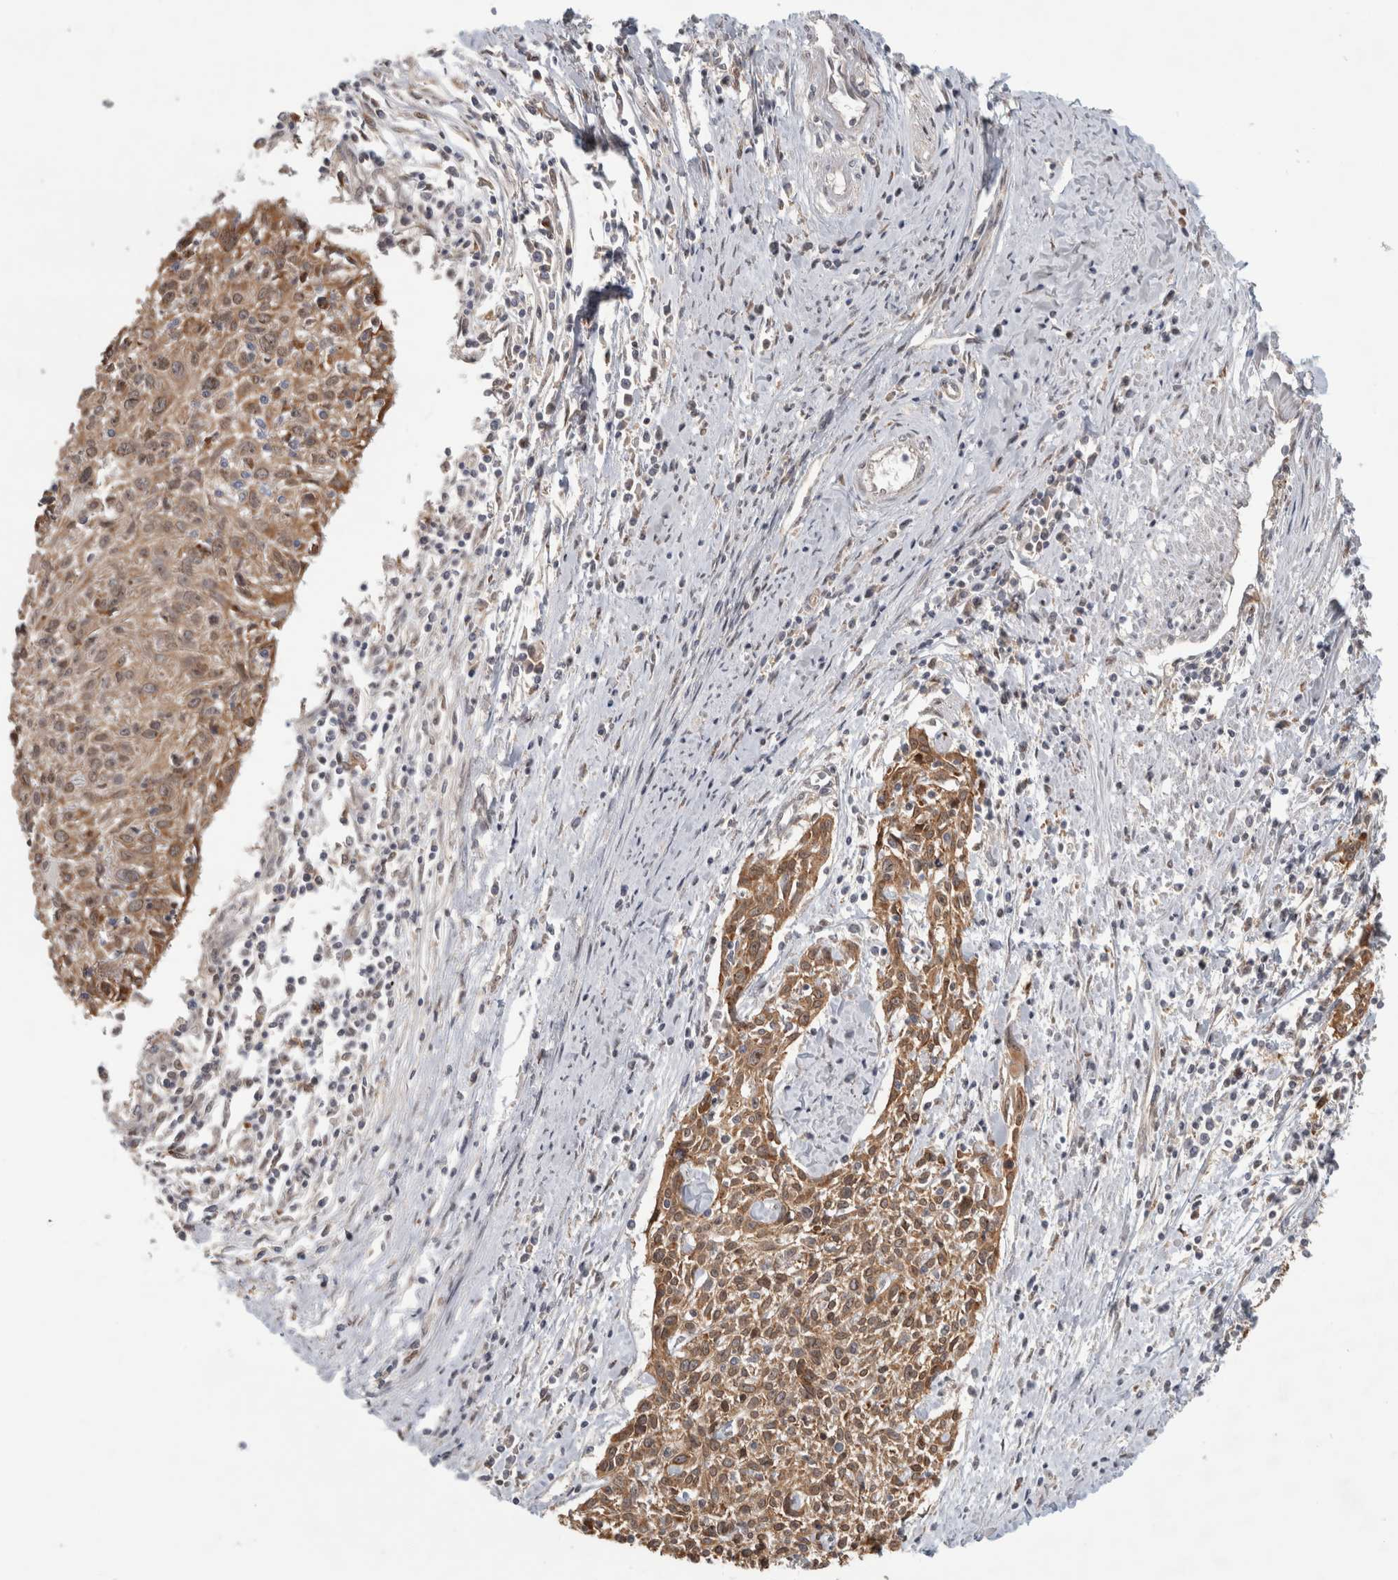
{"staining": {"intensity": "moderate", "quantity": ">75%", "location": "cytoplasmic/membranous,nuclear"}, "tissue": "cervical cancer", "cell_type": "Tumor cells", "image_type": "cancer", "snomed": [{"axis": "morphology", "description": "Squamous cell carcinoma, NOS"}, {"axis": "topography", "description": "Cervix"}], "caption": "An image of human cervical cancer (squamous cell carcinoma) stained for a protein reveals moderate cytoplasmic/membranous and nuclear brown staining in tumor cells. (Brightfield microscopy of DAB IHC at high magnification).", "gene": "NAB2", "patient": {"sex": "female", "age": 51}}